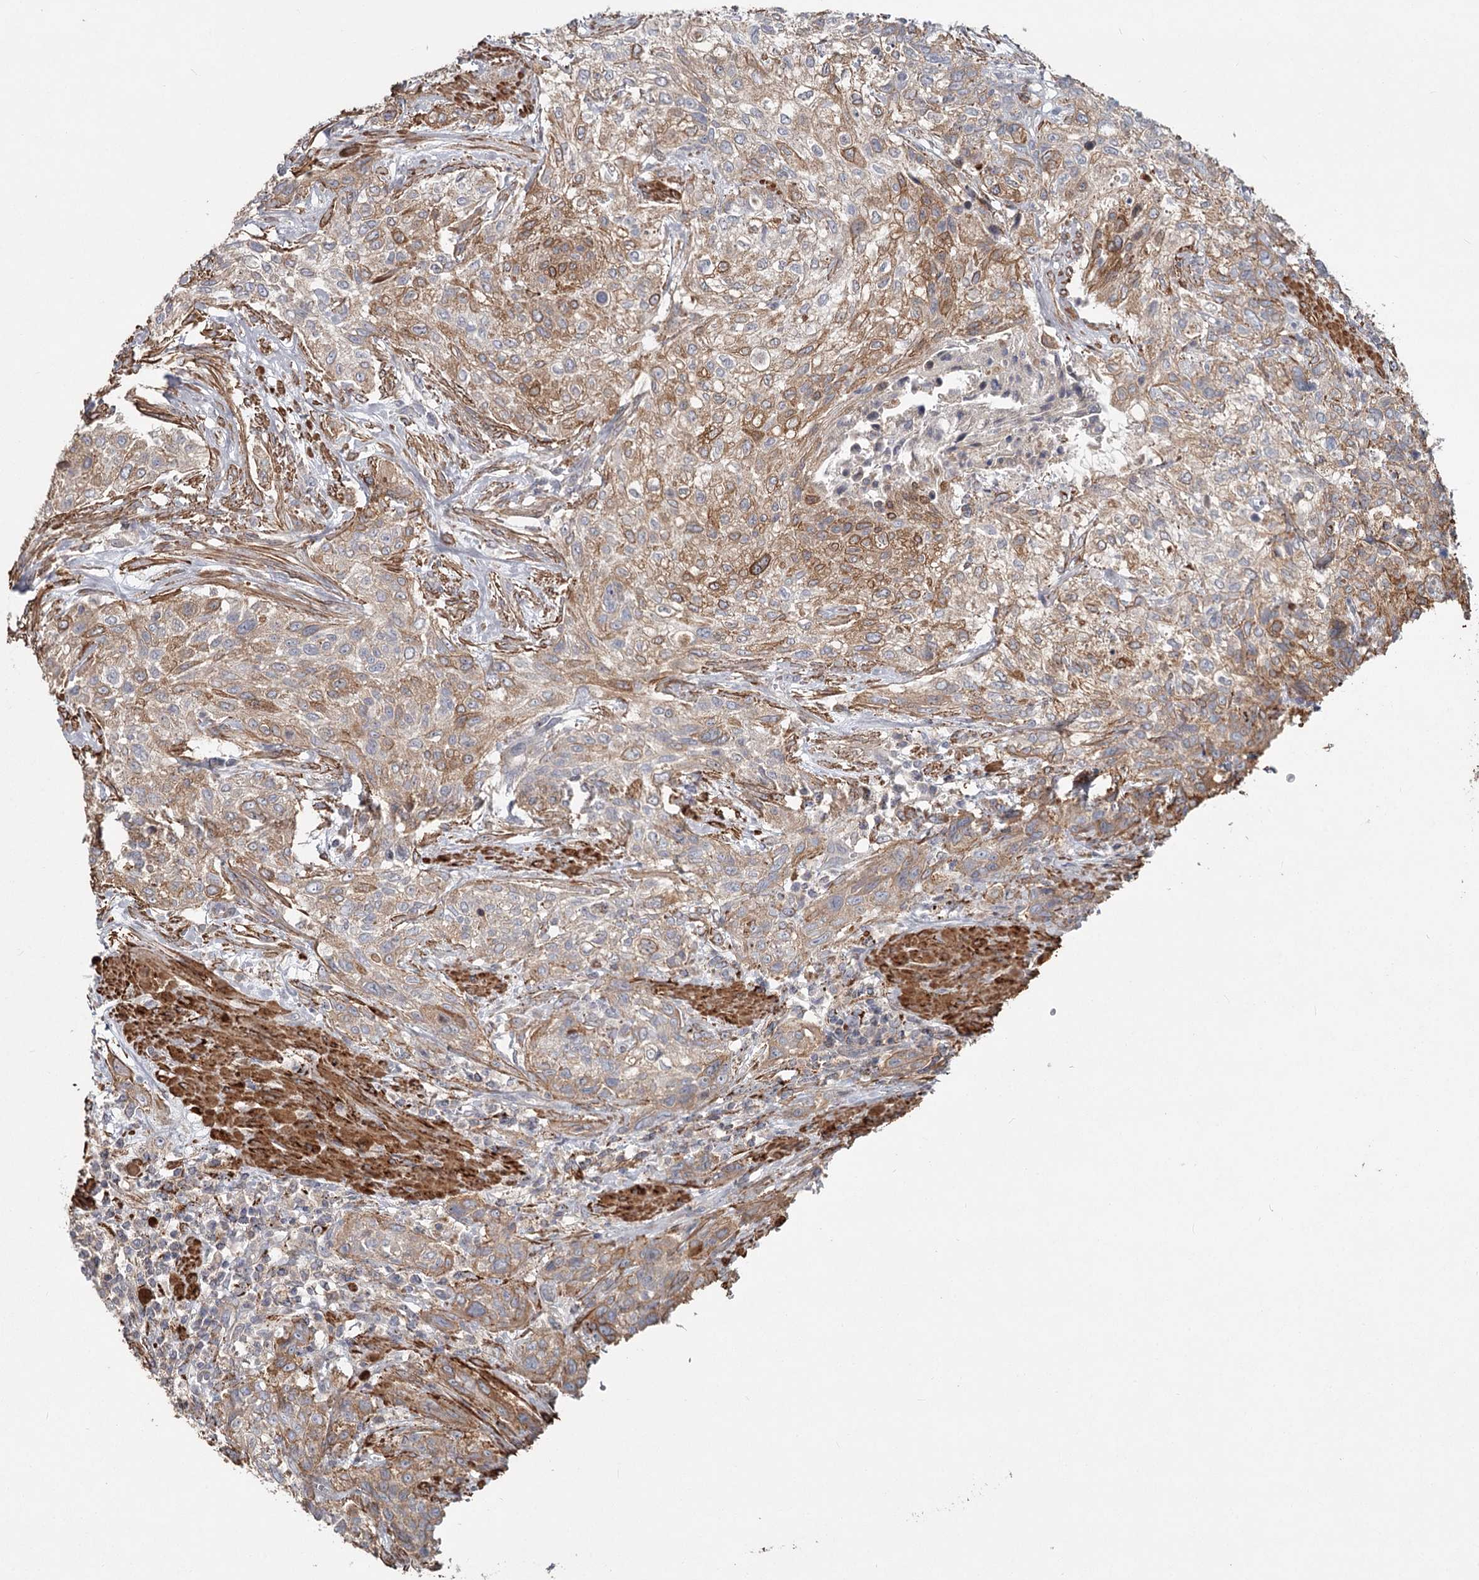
{"staining": {"intensity": "moderate", "quantity": ">75%", "location": "cytoplasmic/membranous"}, "tissue": "urothelial cancer", "cell_type": "Tumor cells", "image_type": "cancer", "snomed": [{"axis": "morphology", "description": "Normal tissue, NOS"}, {"axis": "morphology", "description": "Urothelial carcinoma, NOS"}, {"axis": "topography", "description": "Urinary bladder"}, {"axis": "topography", "description": "Peripheral nerve tissue"}], "caption": "Protein positivity by immunohistochemistry displays moderate cytoplasmic/membranous positivity in about >75% of tumor cells in urothelial cancer.", "gene": "DHRS9", "patient": {"sex": "male", "age": 35}}